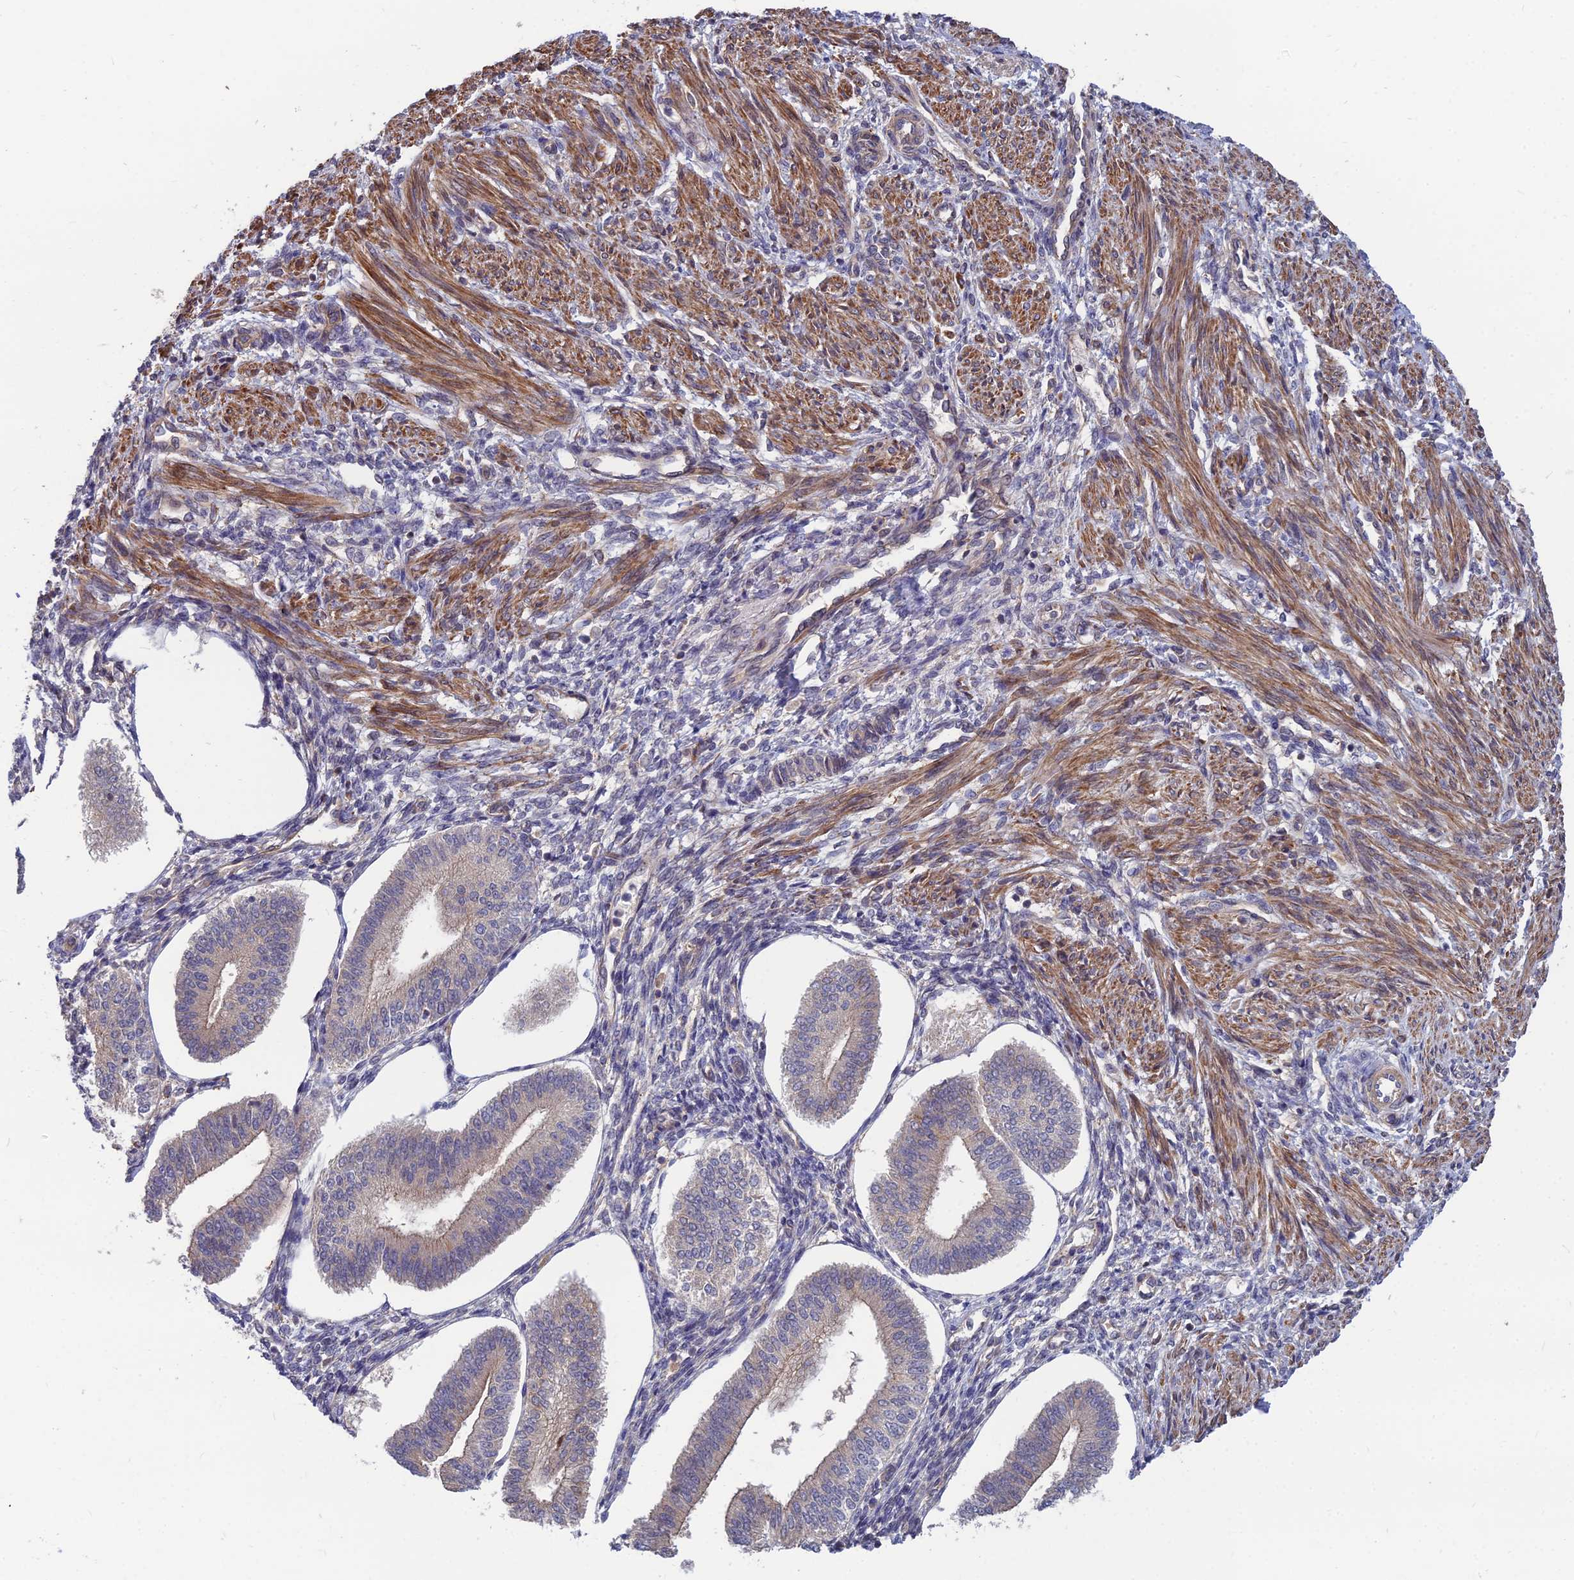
{"staining": {"intensity": "negative", "quantity": "none", "location": "none"}, "tissue": "endometrium", "cell_type": "Cells in endometrial stroma", "image_type": "normal", "snomed": [{"axis": "morphology", "description": "Normal tissue, NOS"}, {"axis": "topography", "description": "Endometrium"}], "caption": "Immunohistochemistry (IHC) image of benign endometrium: human endometrium stained with DAB reveals no significant protein positivity in cells in endometrial stroma.", "gene": "OPA3", "patient": {"sex": "female", "age": 34}}